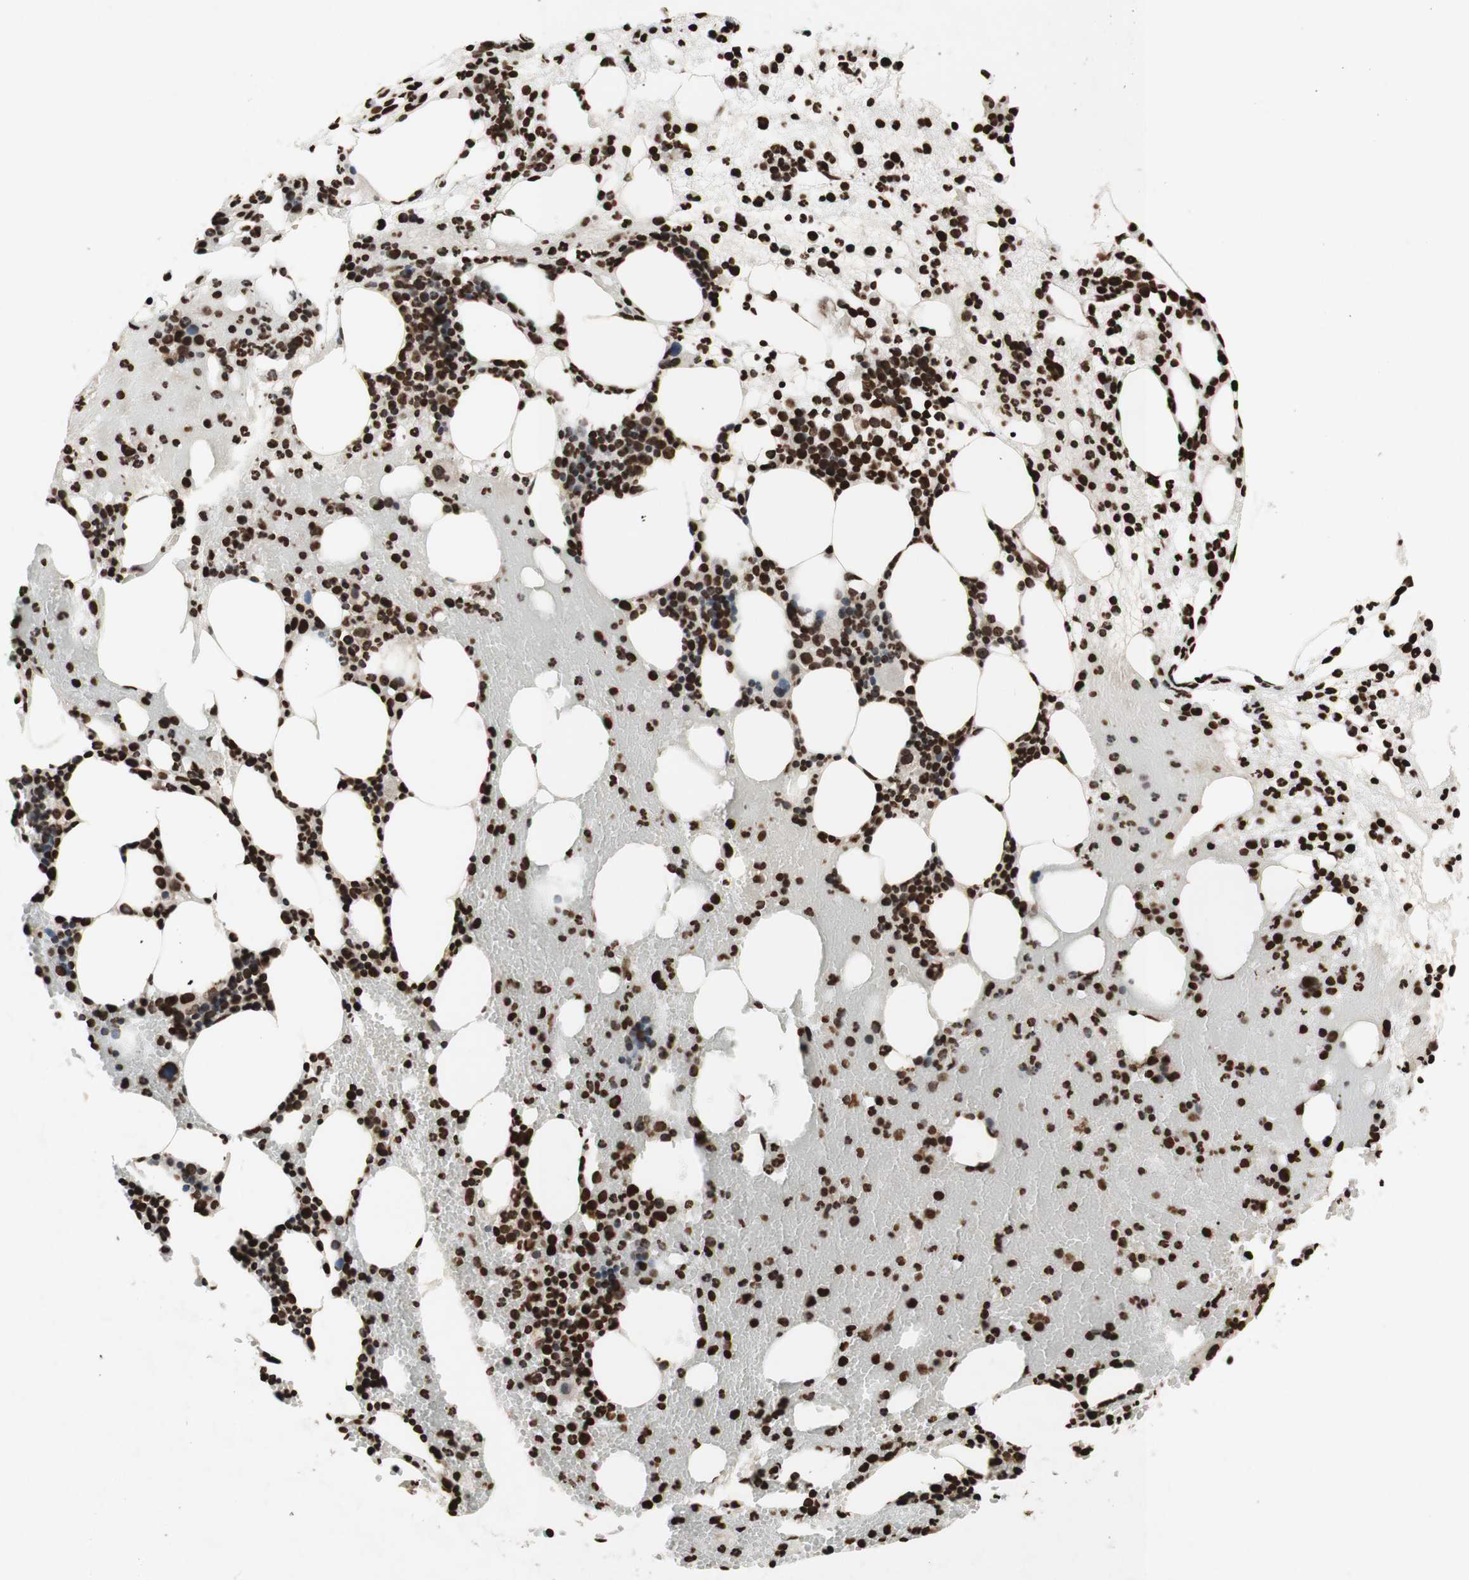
{"staining": {"intensity": "strong", "quantity": ">75%", "location": "nuclear"}, "tissue": "bone marrow", "cell_type": "Hematopoietic cells", "image_type": "normal", "snomed": [{"axis": "morphology", "description": "Normal tissue, NOS"}, {"axis": "morphology", "description": "Inflammation, NOS"}, {"axis": "topography", "description": "Bone marrow"}], "caption": "A micrograph of human bone marrow stained for a protein demonstrates strong nuclear brown staining in hematopoietic cells. The staining is performed using DAB (3,3'-diaminobenzidine) brown chromogen to label protein expression. The nuclei are counter-stained blue using hematoxylin.", "gene": "NCOA3", "patient": {"sex": "female", "age": 79}}